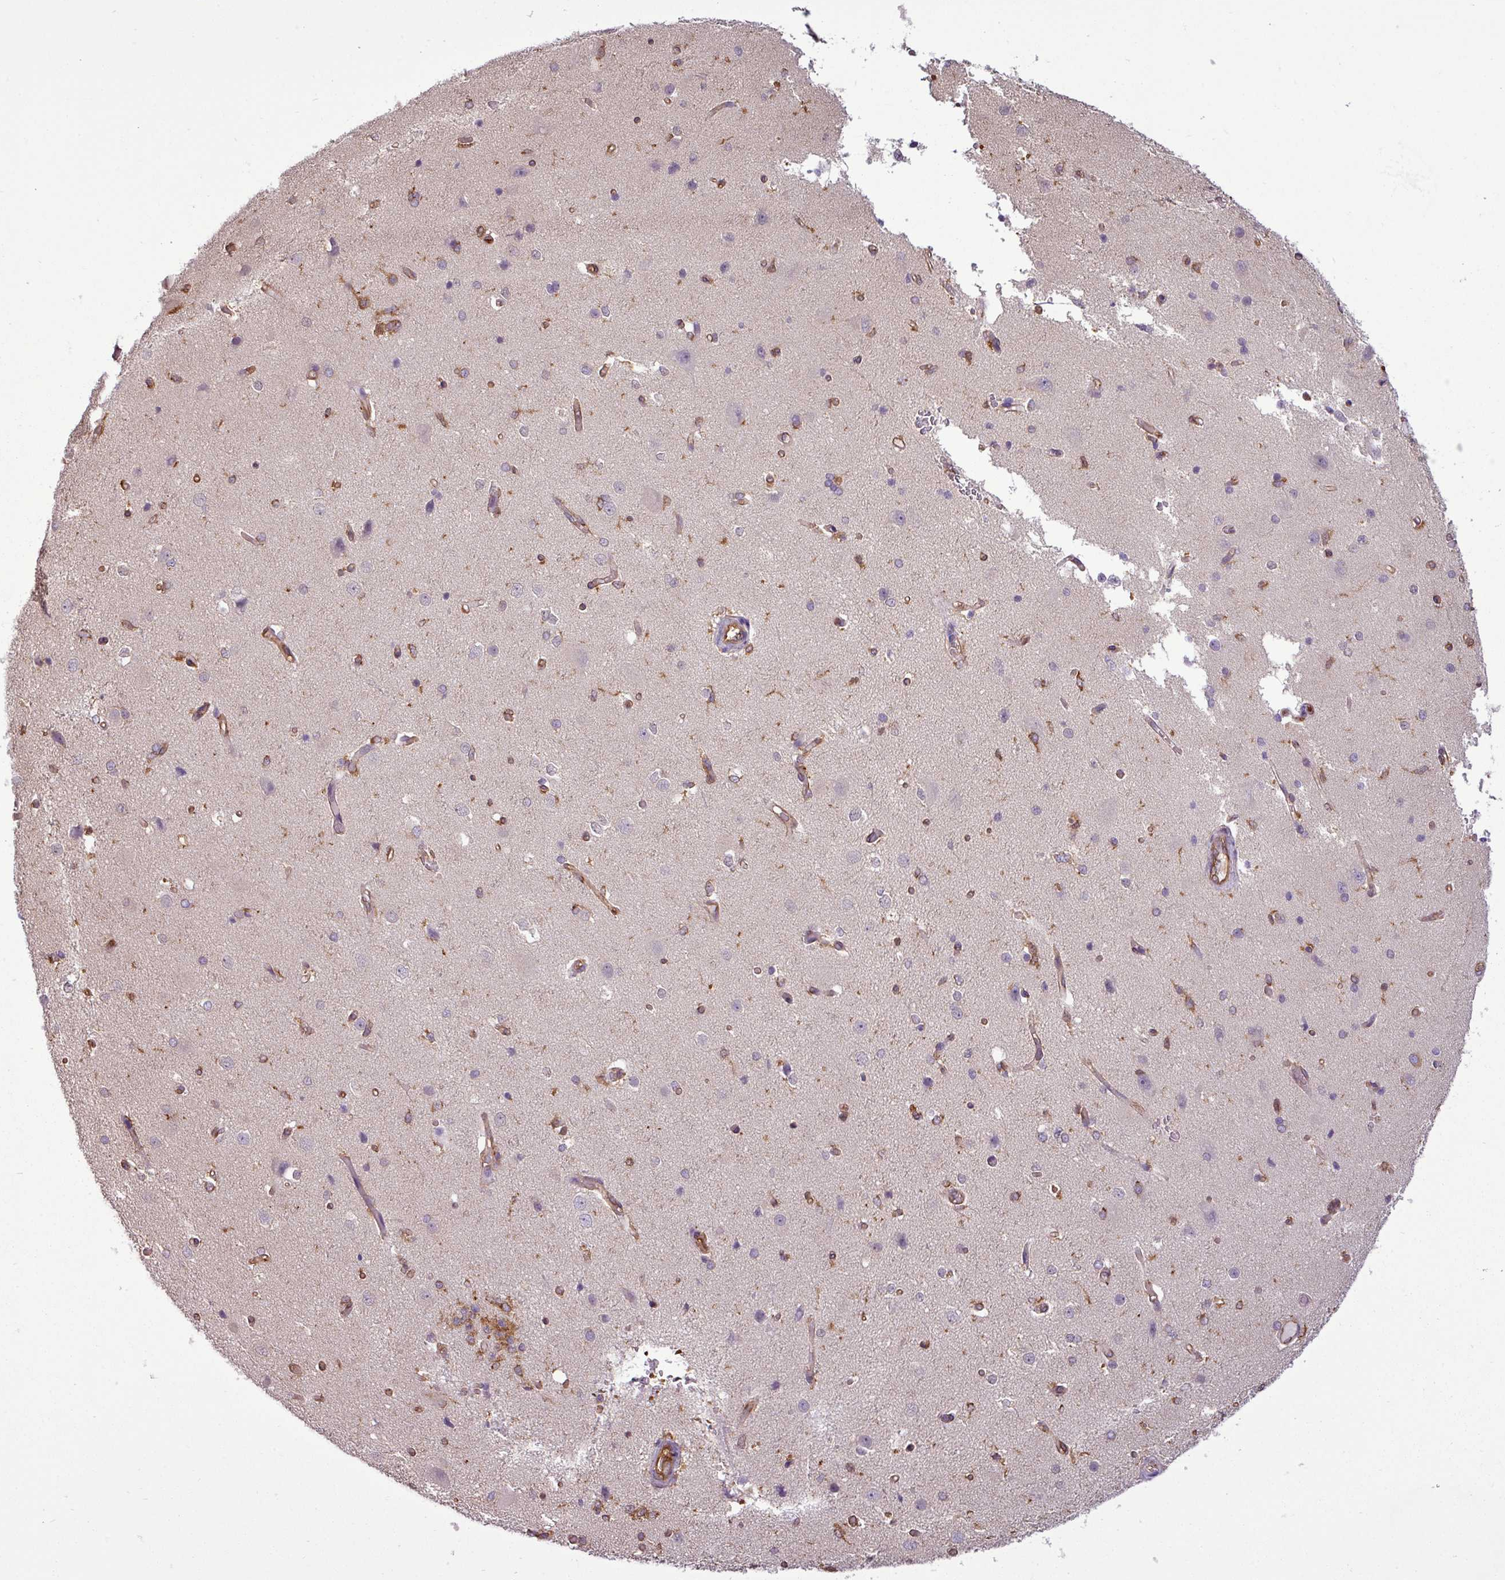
{"staining": {"intensity": "moderate", "quantity": ">75%", "location": "cytoplasmic/membranous"}, "tissue": "cerebral cortex", "cell_type": "Endothelial cells", "image_type": "normal", "snomed": [{"axis": "morphology", "description": "Normal tissue, NOS"}, {"axis": "morphology", "description": "Inflammation, NOS"}, {"axis": "topography", "description": "Cerebral cortex"}], "caption": "The photomicrograph shows immunohistochemical staining of unremarkable cerebral cortex. There is moderate cytoplasmic/membranous positivity is present in approximately >75% of endothelial cells. (brown staining indicates protein expression, while blue staining denotes nuclei).", "gene": "PACSIN2", "patient": {"sex": "male", "age": 6}}